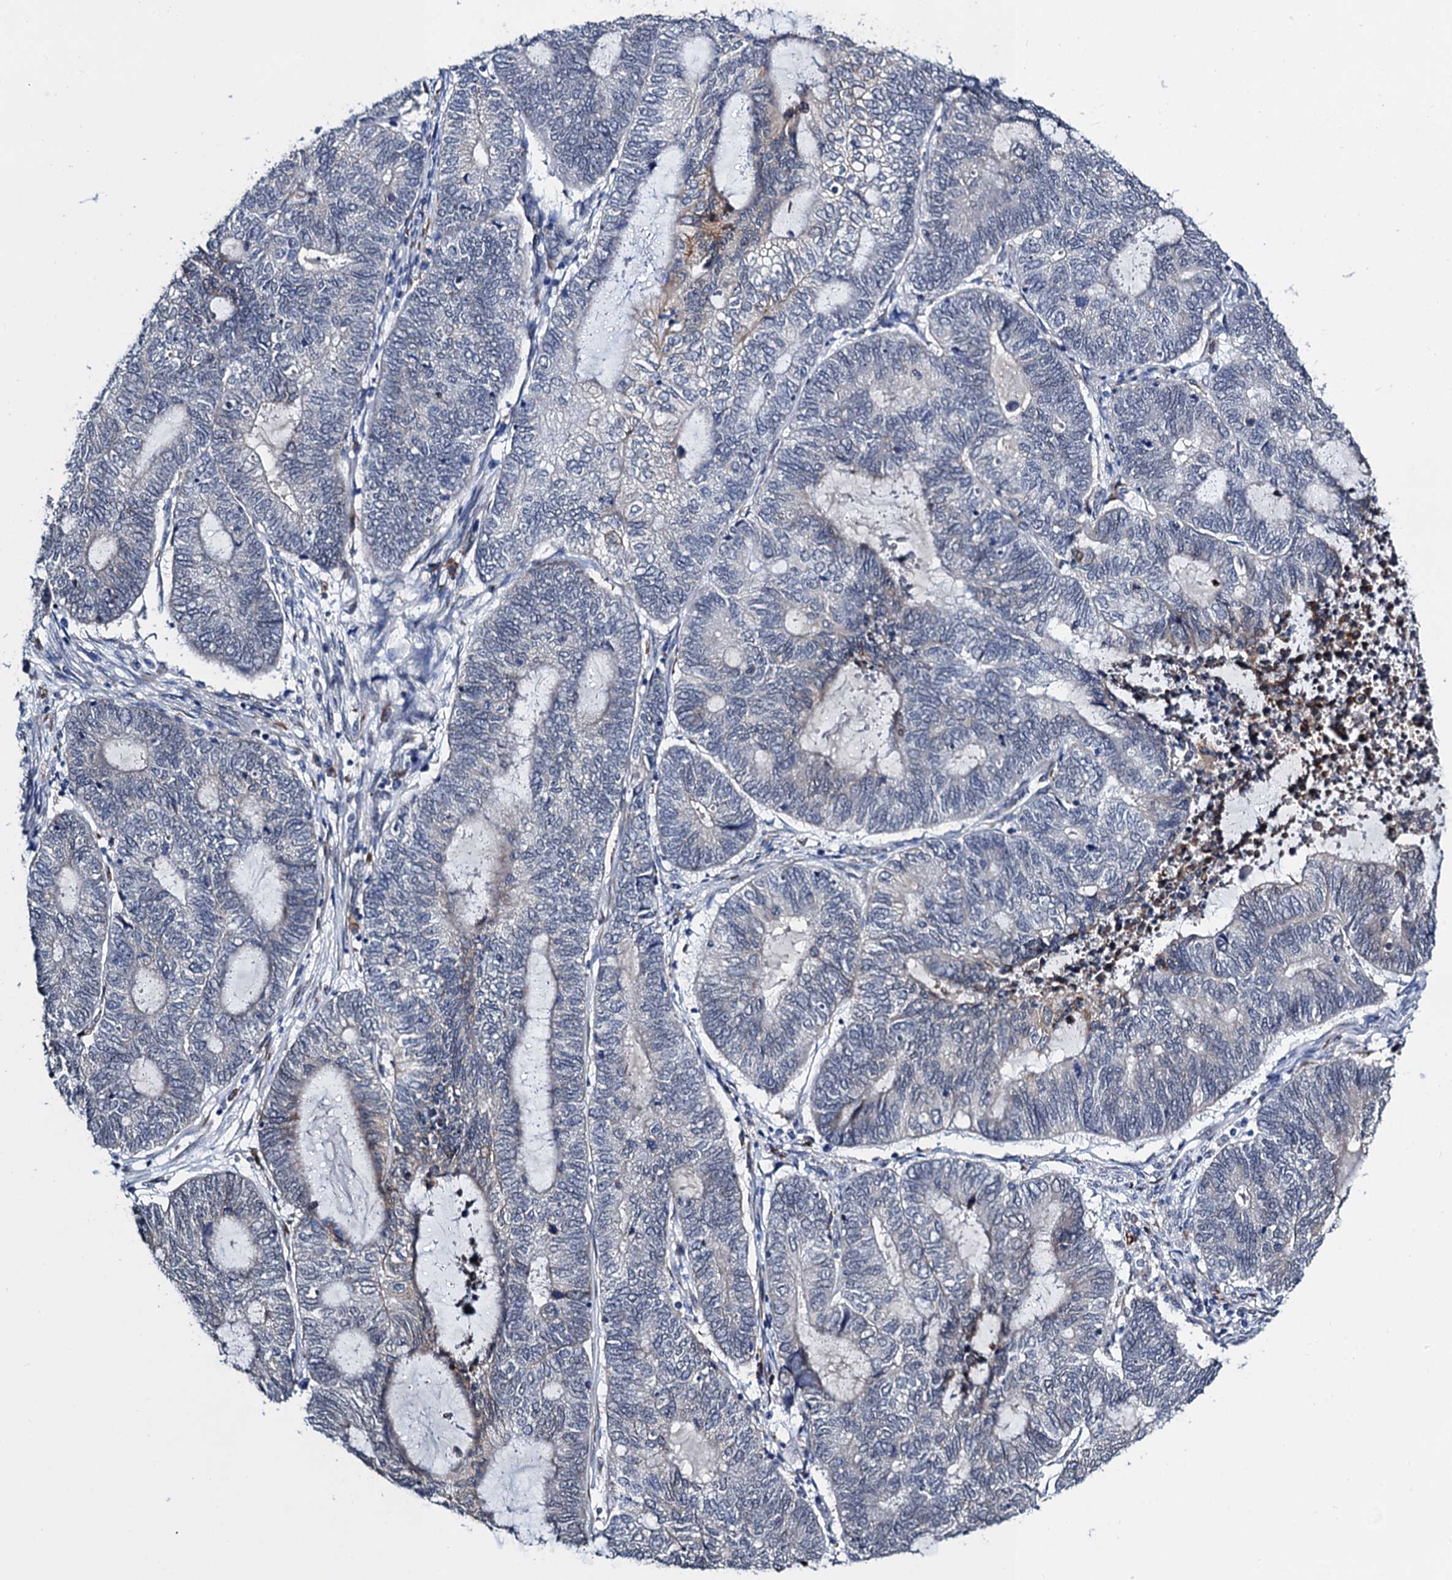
{"staining": {"intensity": "negative", "quantity": "none", "location": "none"}, "tissue": "endometrial cancer", "cell_type": "Tumor cells", "image_type": "cancer", "snomed": [{"axis": "morphology", "description": "Adenocarcinoma, NOS"}, {"axis": "topography", "description": "Uterus"}, {"axis": "topography", "description": "Endometrium"}], "caption": "Protein analysis of endometrial adenocarcinoma shows no significant positivity in tumor cells.", "gene": "SLC7A10", "patient": {"sex": "female", "age": 70}}